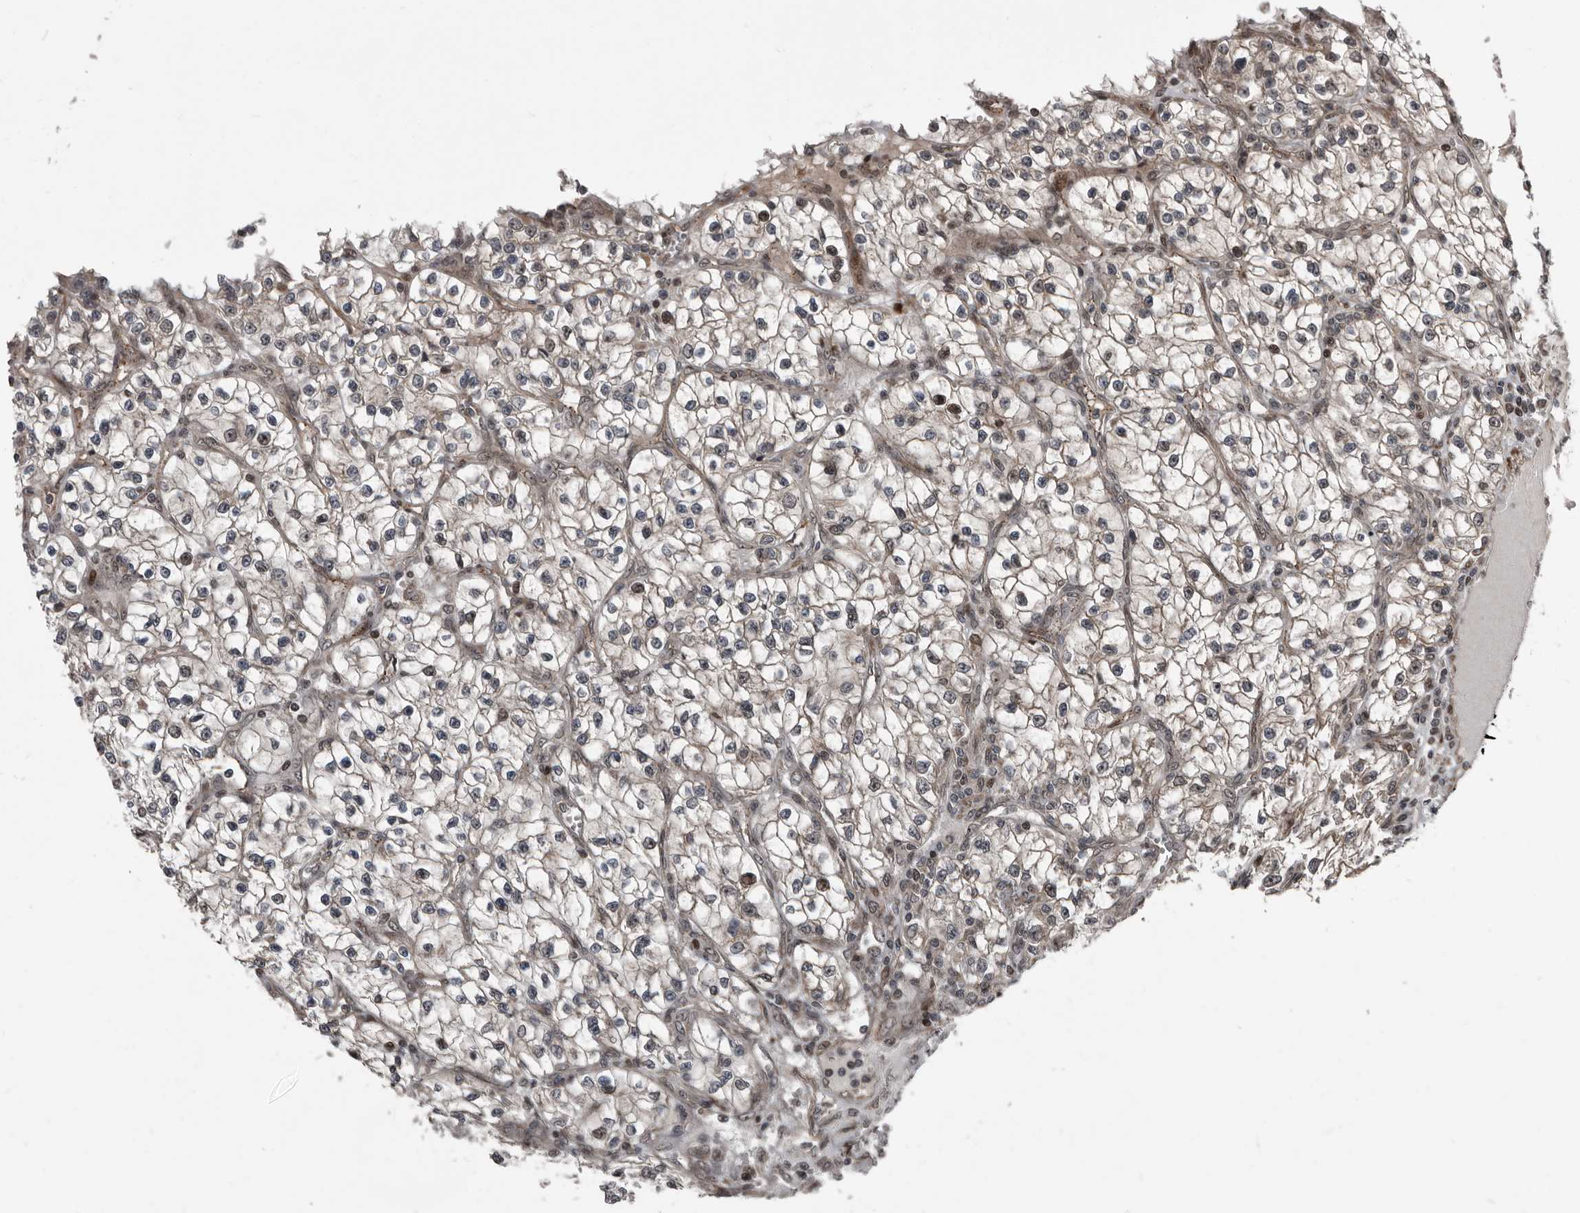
{"staining": {"intensity": "weak", "quantity": "25%-75%", "location": "cytoplasmic/membranous,nuclear"}, "tissue": "renal cancer", "cell_type": "Tumor cells", "image_type": "cancer", "snomed": [{"axis": "morphology", "description": "Adenocarcinoma, NOS"}, {"axis": "topography", "description": "Kidney"}], "caption": "IHC (DAB) staining of human renal cancer (adenocarcinoma) demonstrates weak cytoplasmic/membranous and nuclear protein staining in about 25%-75% of tumor cells.", "gene": "CHD1L", "patient": {"sex": "female", "age": 57}}